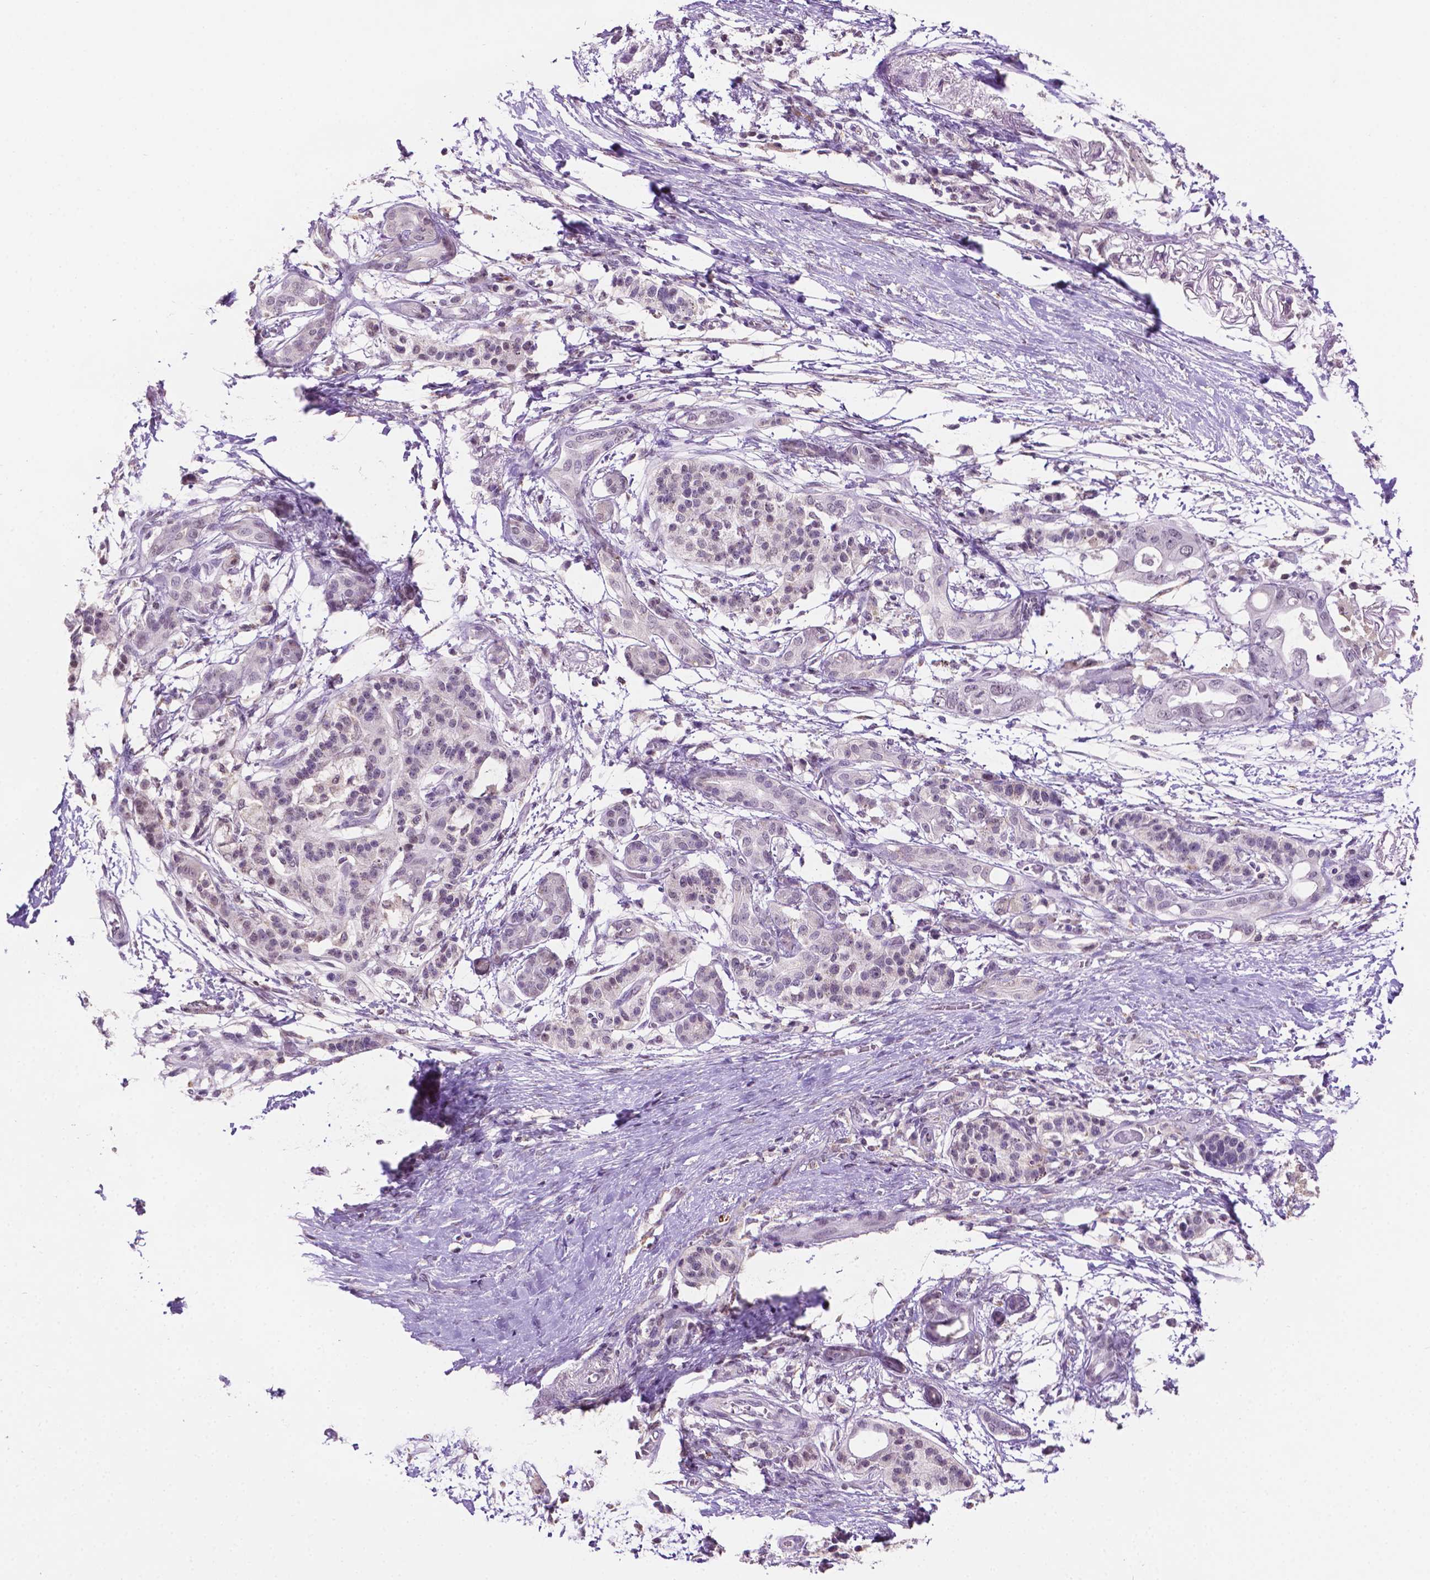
{"staining": {"intensity": "negative", "quantity": "none", "location": "none"}, "tissue": "pancreatic cancer", "cell_type": "Tumor cells", "image_type": "cancer", "snomed": [{"axis": "morphology", "description": "Adenocarcinoma, NOS"}, {"axis": "topography", "description": "Pancreas"}], "caption": "High magnification brightfield microscopy of adenocarcinoma (pancreatic) stained with DAB (brown) and counterstained with hematoxylin (blue): tumor cells show no significant positivity.", "gene": "PTPN6", "patient": {"sex": "female", "age": 72}}